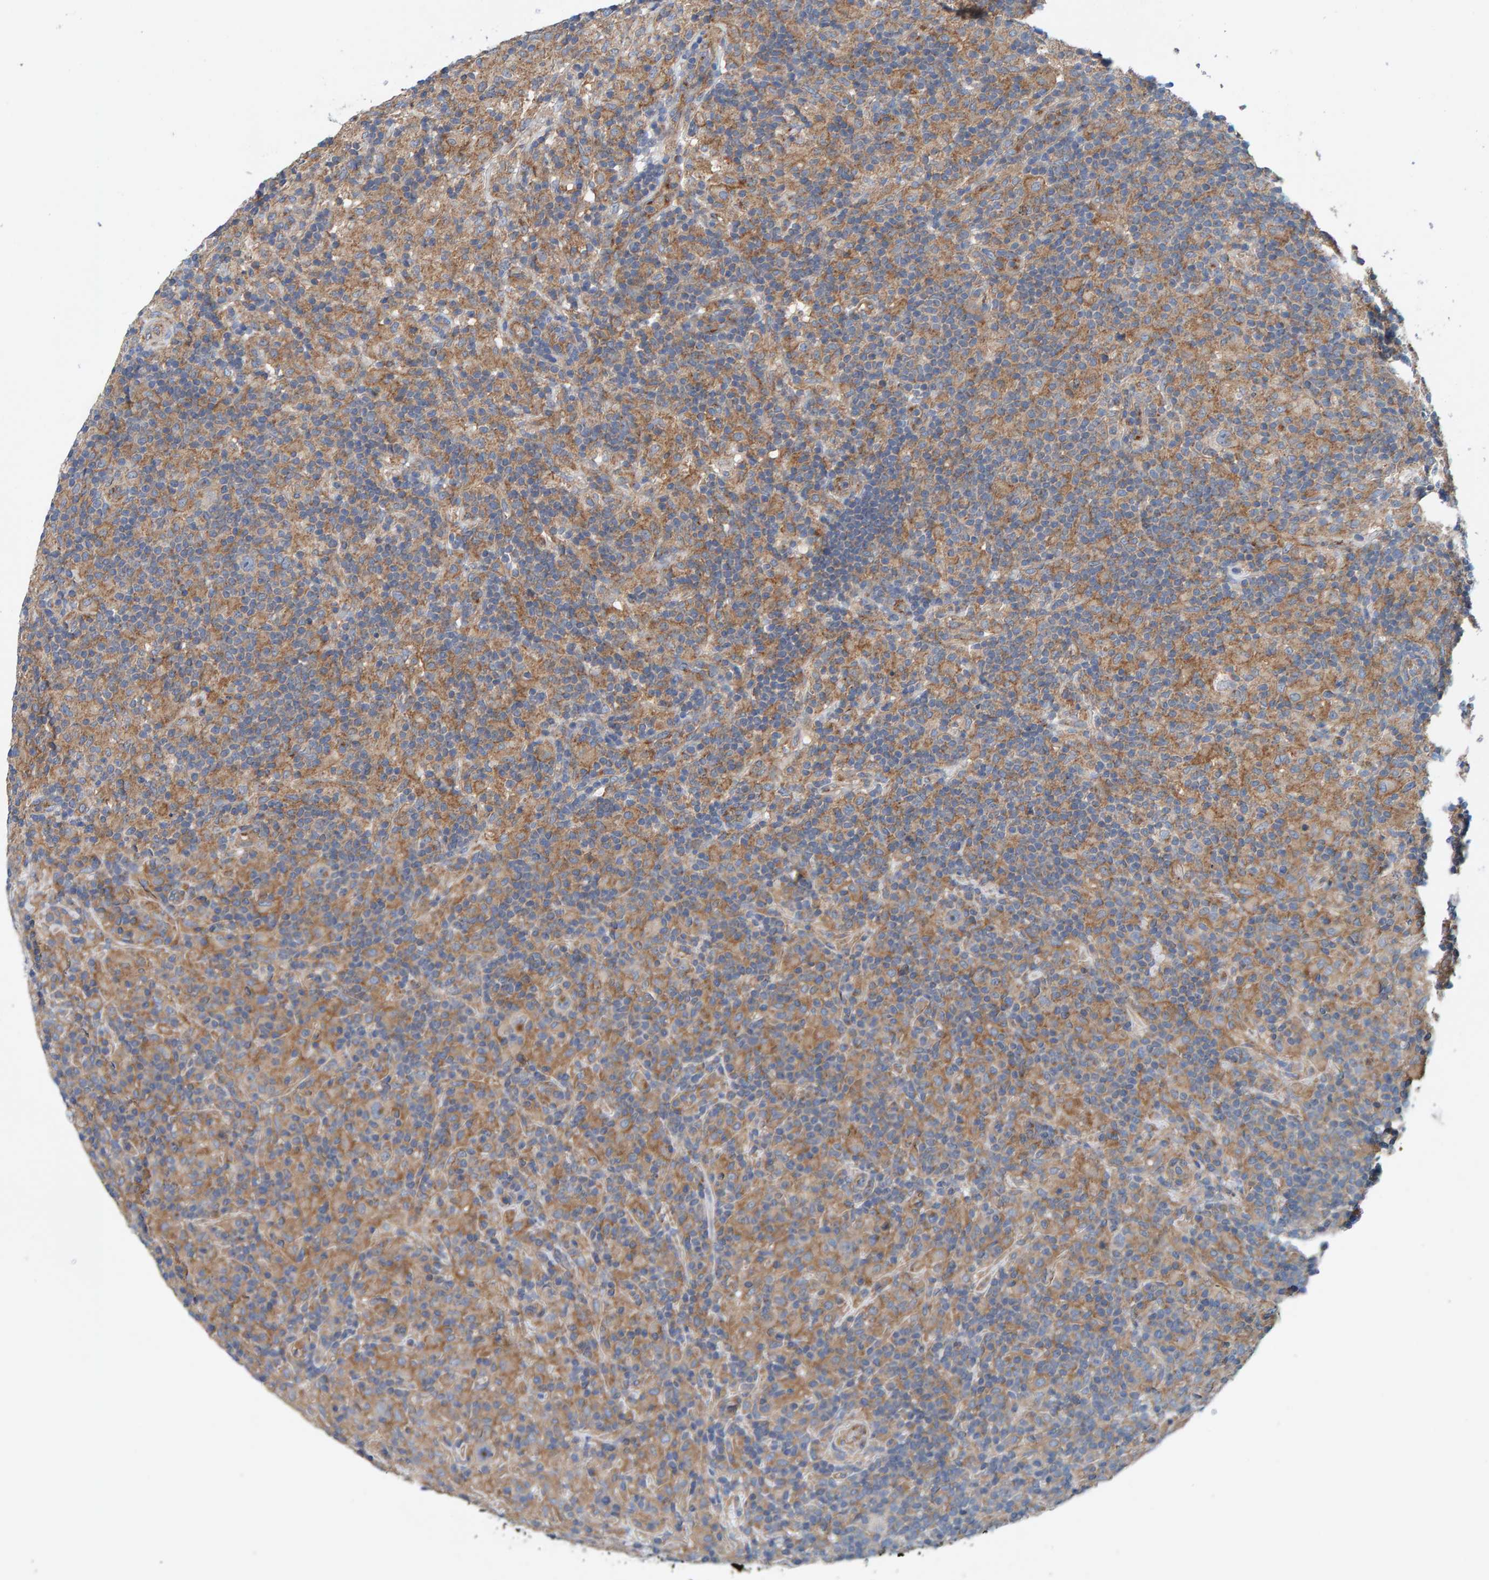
{"staining": {"intensity": "weak", "quantity": "25%-75%", "location": "cytoplasmic/membranous"}, "tissue": "lymphoma", "cell_type": "Tumor cells", "image_type": "cancer", "snomed": [{"axis": "morphology", "description": "Hodgkin's disease, NOS"}, {"axis": "topography", "description": "Lymph node"}], "caption": "Immunohistochemical staining of lymphoma reveals low levels of weak cytoplasmic/membranous expression in approximately 25%-75% of tumor cells.", "gene": "MKLN1", "patient": {"sex": "male", "age": 70}}